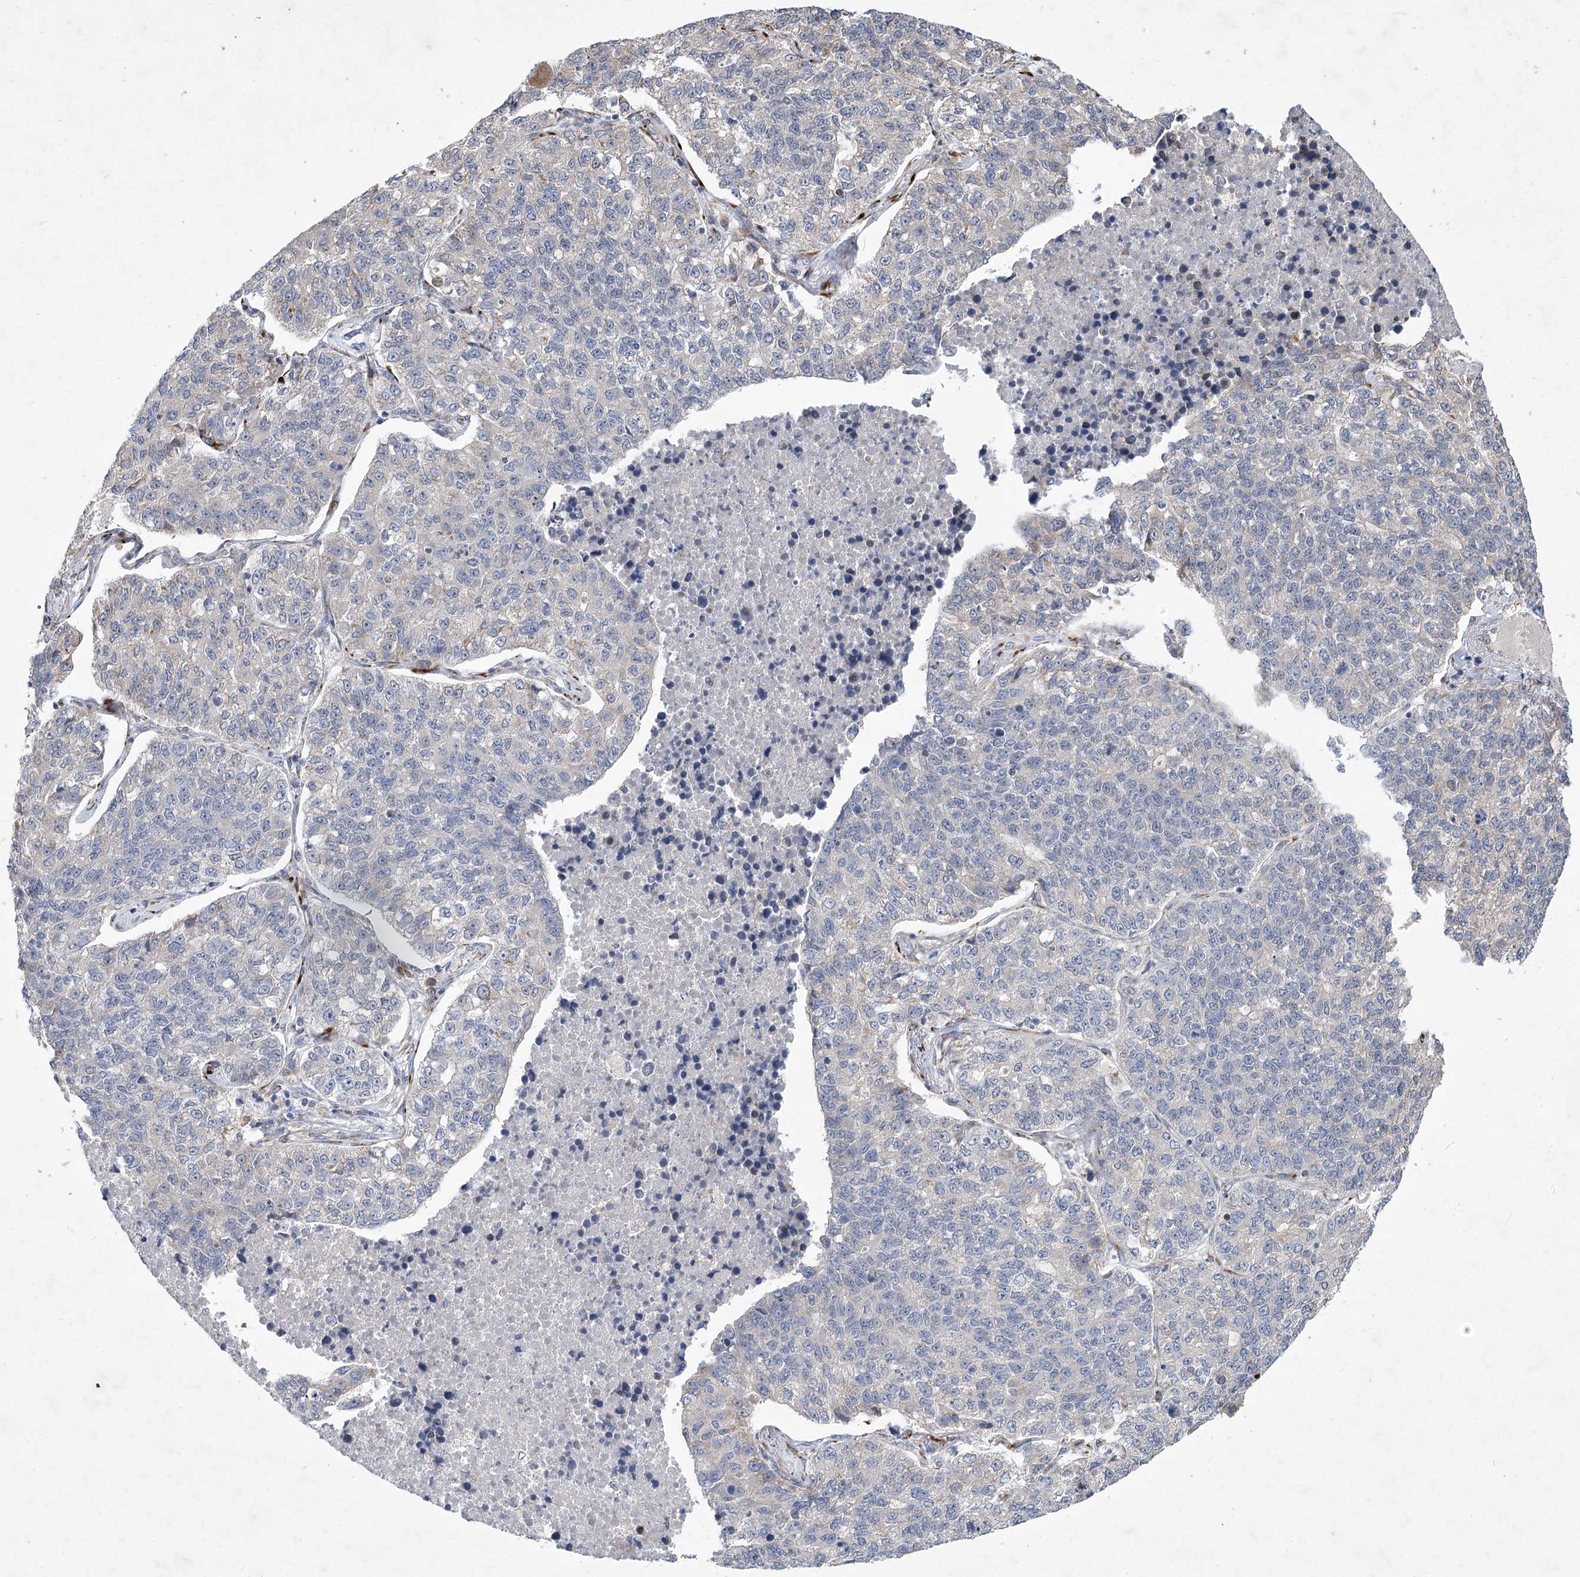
{"staining": {"intensity": "negative", "quantity": "none", "location": "none"}, "tissue": "lung cancer", "cell_type": "Tumor cells", "image_type": "cancer", "snomed": [{"axis": "morphology", "description": "Adenocarcinoma, NOS"}, {"axis": "topography", "description": "Lung"}], "caption": "Human lung adenocarcinoma stained for a protein using IHC displays no expression in tumor cells.", "gene": "GCNT4", "patient": {"sex": "male", "age": 49}}